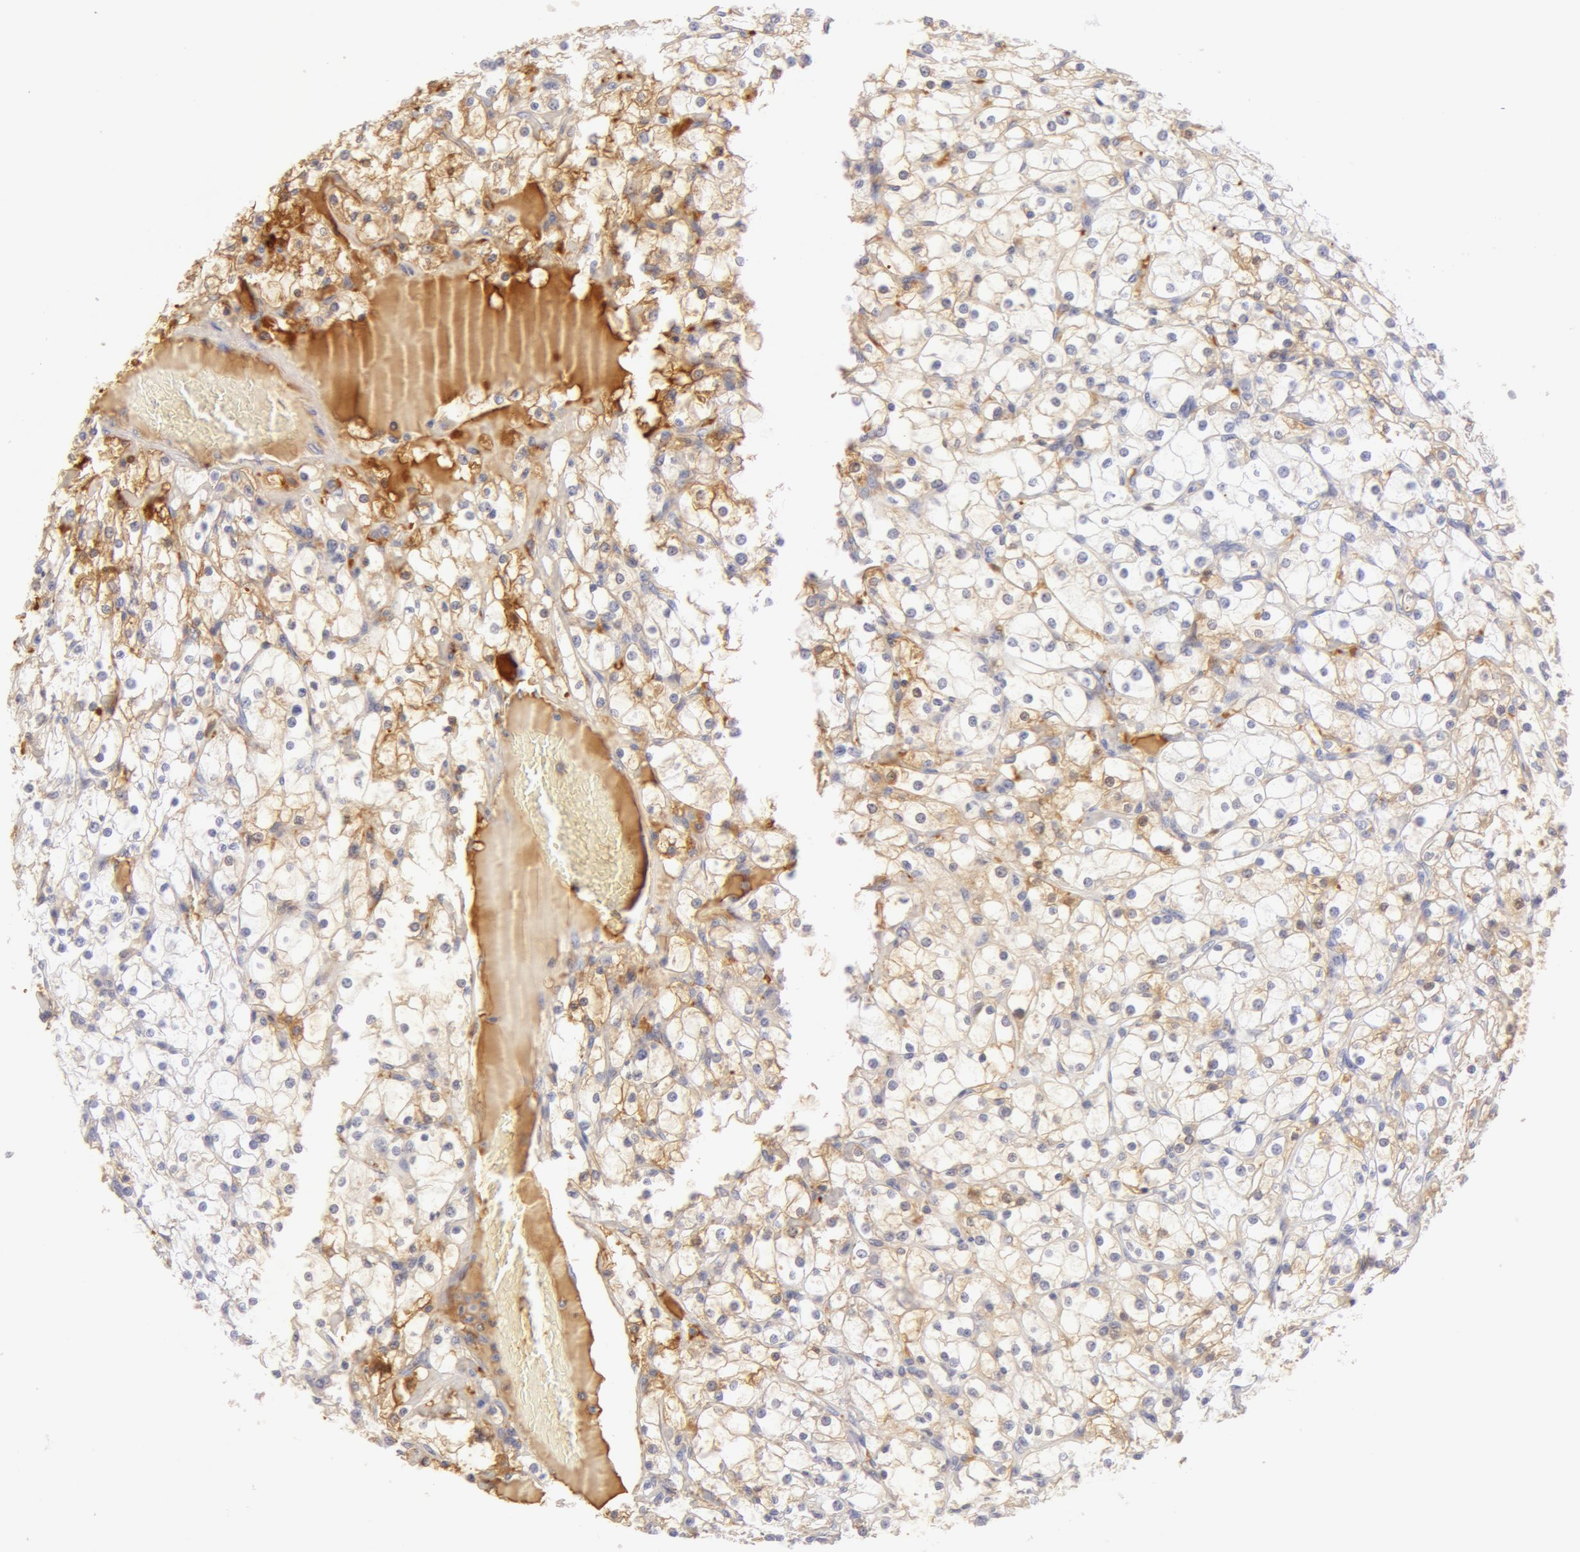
{"staining": {"intensity": "negative", "quantity": "none", "location": "none"}, "tissue": "renal cancer", "cell_type": "Tumor cells", "image_type": "cancer", "snomed": [{"axis": "morphology", "description": "Adenocarcinoma, NOS"}, {"axis": "topography", "description": "Kidney"}], "caption": "DAB (3,3'-diaminobenzidine) immunohistochemical staining of human renal cancer exhibits no significant staining in tumor cells.", "gene": "AHSG", "patient": {"sex": "female", "age": 73}}